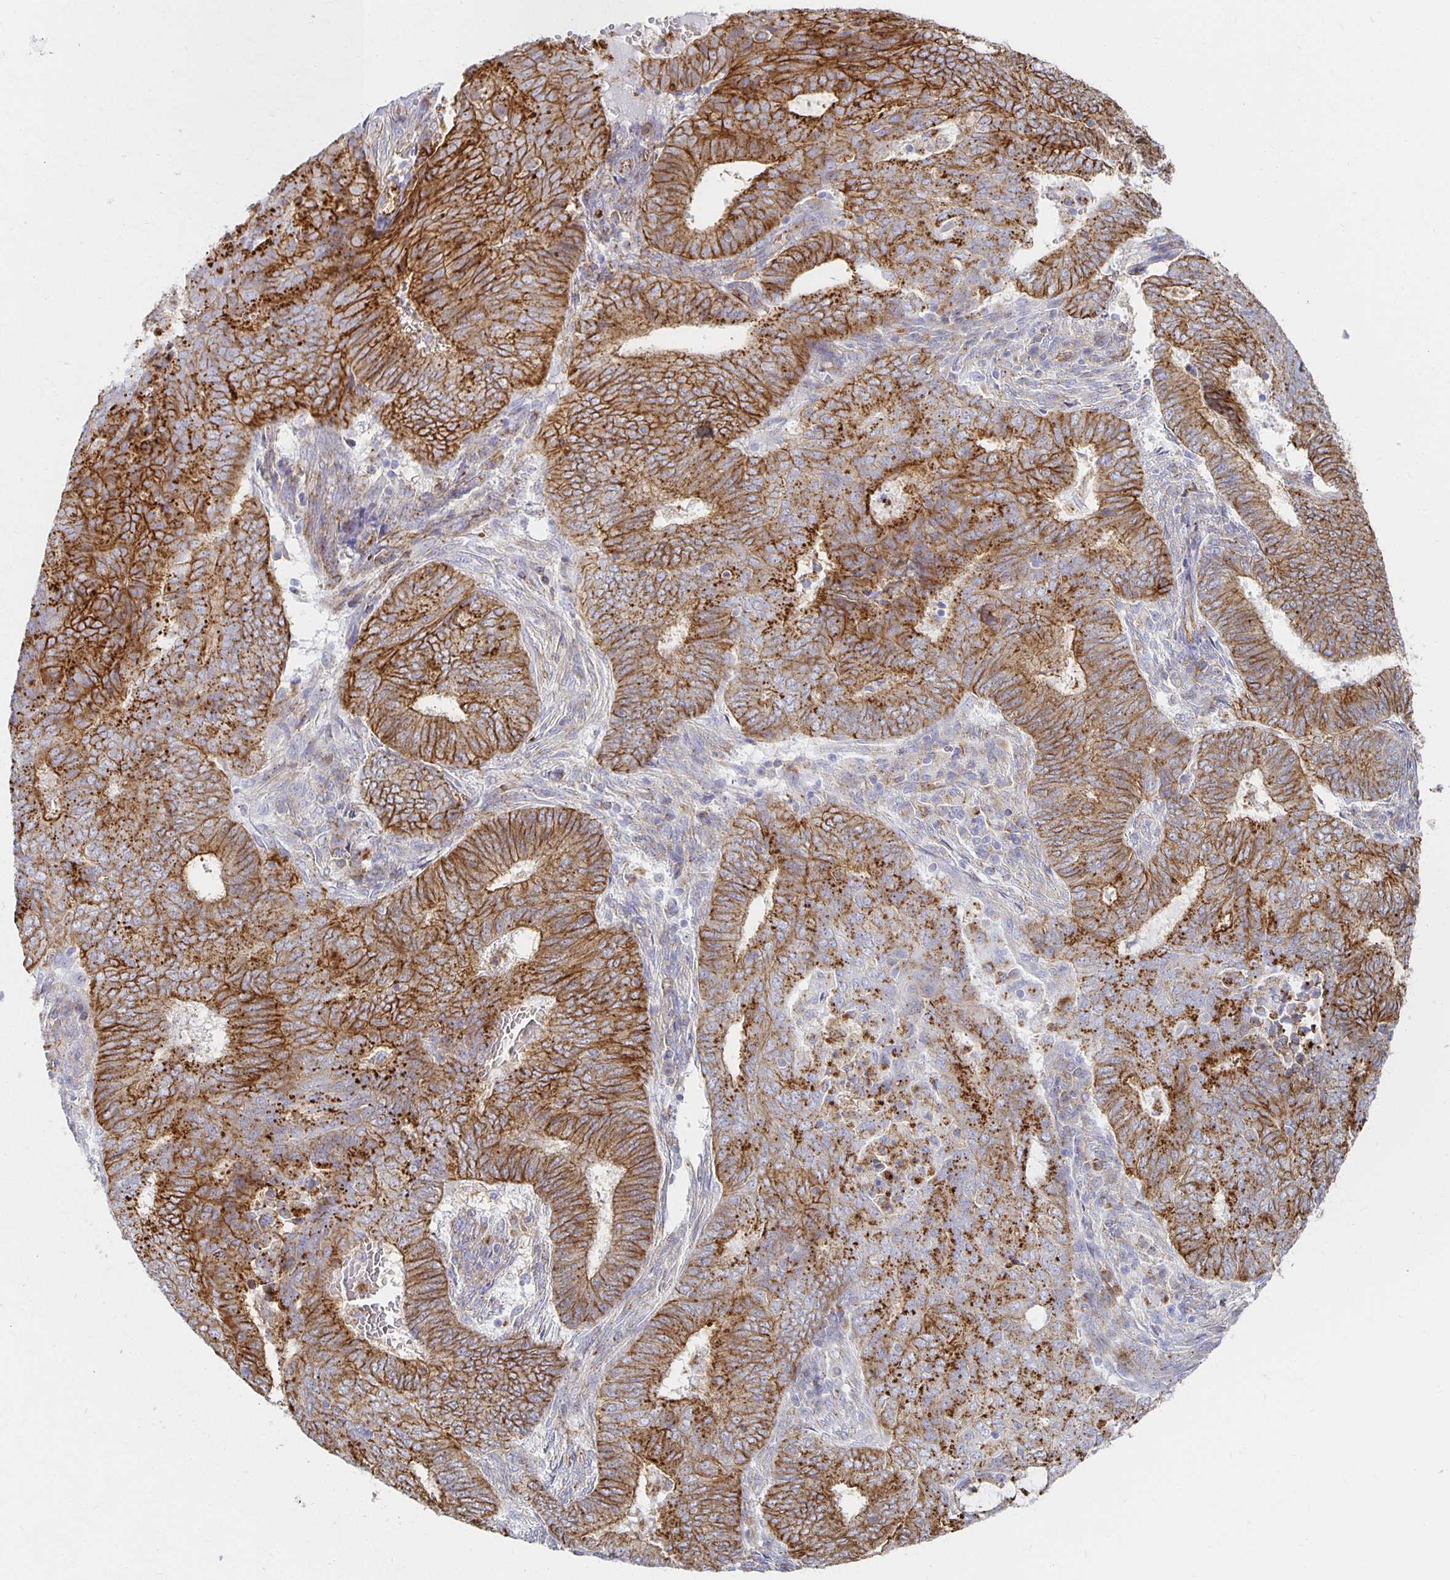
{"staining": {"intensity": "strong", "quantity": ">75%", "location": "cytoplasmic/membranous"}, "tissue": "endometrial cancer", "cell_type": "Tumor cells", "image_type": "cancer", "snomed": [{"axis": "morphology", "description": "Adenocarcinoma, NOS"}, {"axis": "topography", "description": "Endometrium"}], "caption": "Brown immunohistochemical staining in human adenocarcinoma (endometrial) reveals strong cytoplasmic/membranous expression in about >75% of tumor cells. (IHC, brightfield microscopy, high magnification).", "gene": "TAAR1", "patient": {"sex": "female", "age": 62}}